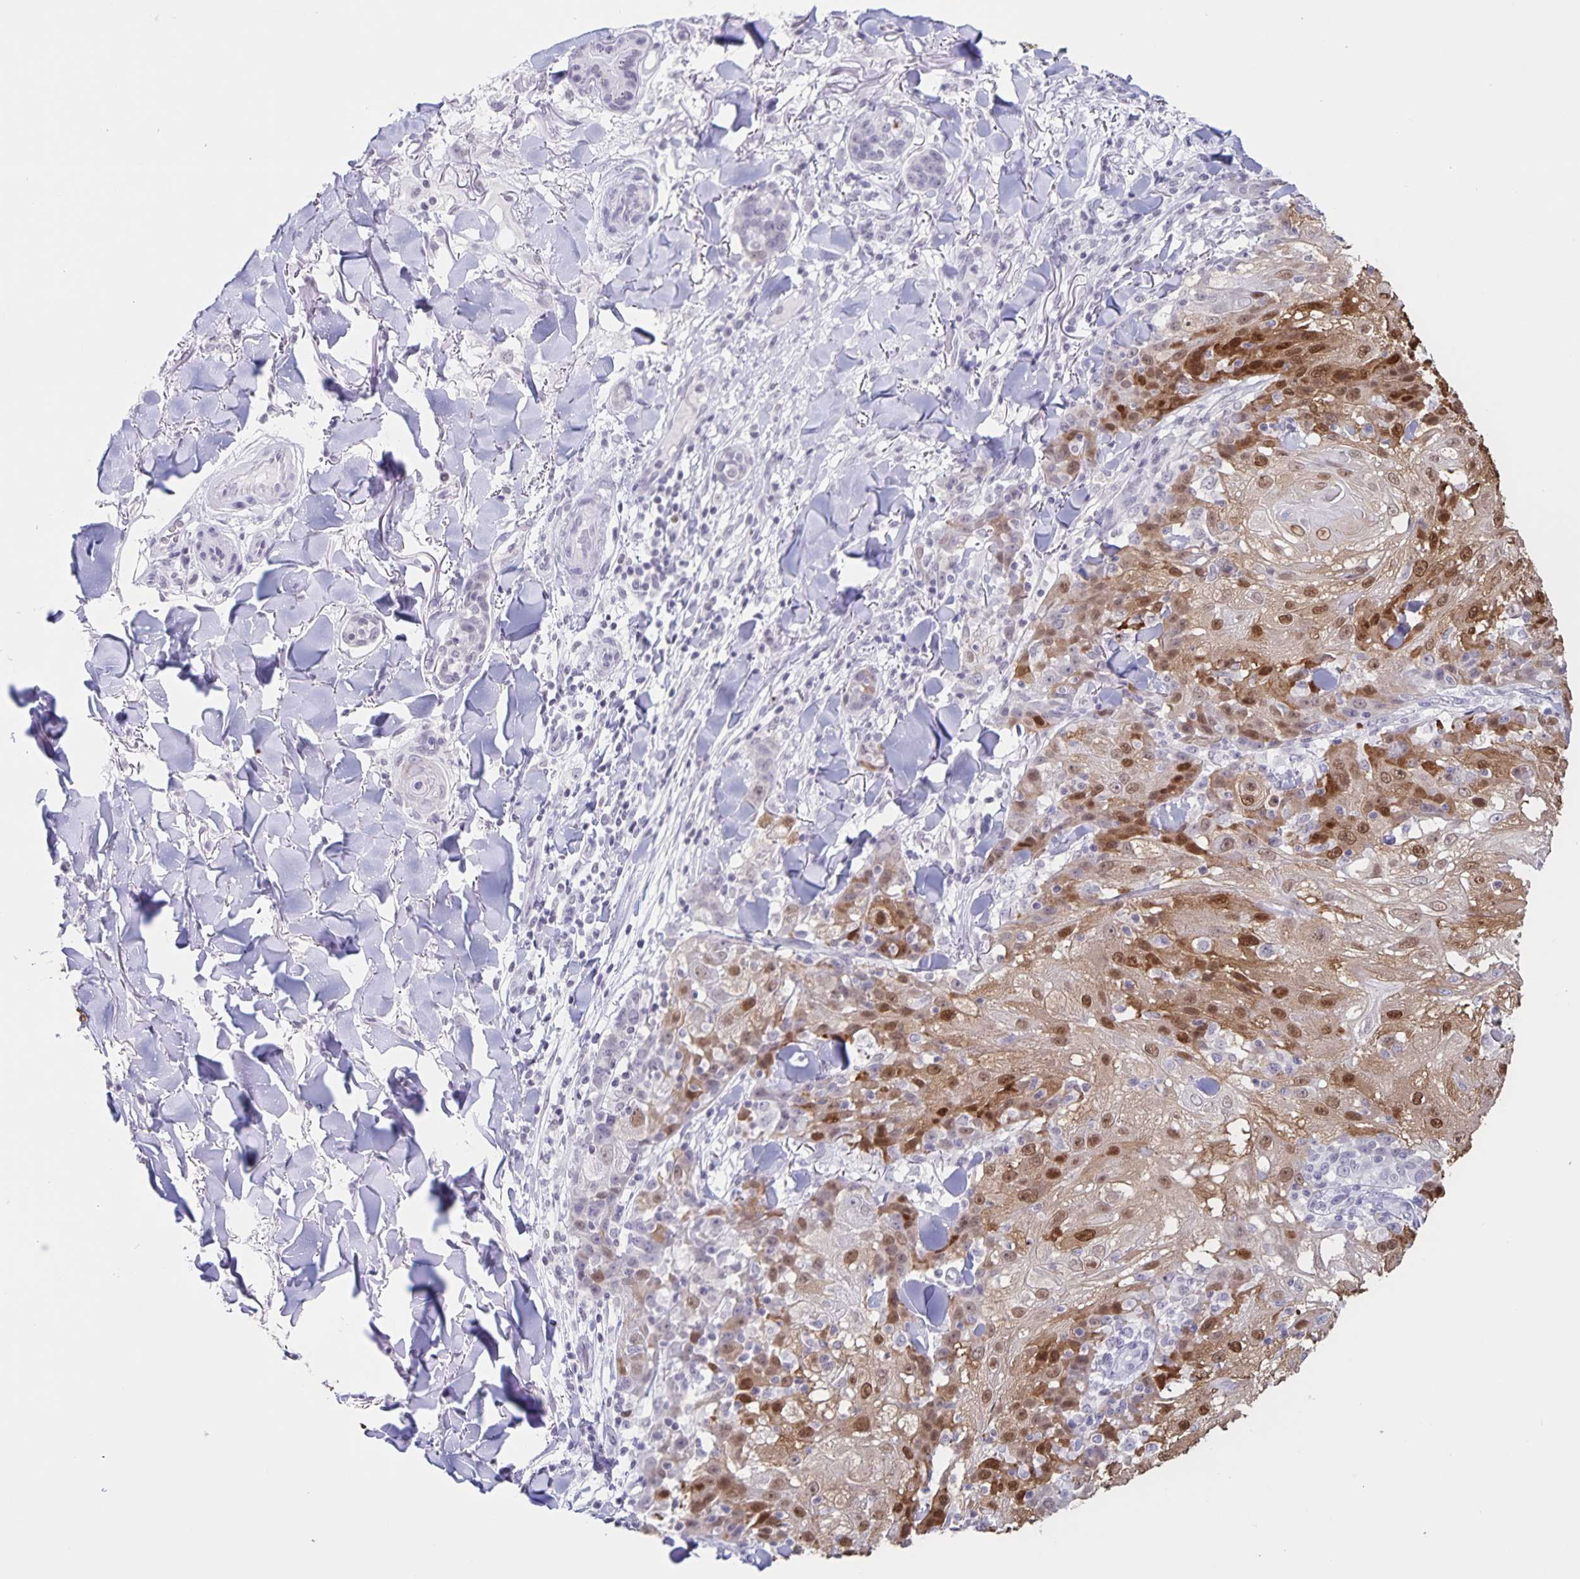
{"staining": {"intensity": "moderate", "quantity": ">75%", "location": "cytoplasmic/membranous,nuclear"}, "tissue": "skin cancer", "cell_type": "Tumor cells", "image_type": "cancer", "snomed": [{"axis": "morphology", "description": "Normal tissue, NOS"}, {"axis": "morphology", "description": "Squamous cell carcinoma, NOS"}, {"axis": "topography", "description": "Skin"}], "caption": "A brown stain highlights moderate cytoplasmic/membranous and nuclear positivity of a protein in human skin cancer tumor cells. (IHC, brightfield microscopy, high magnification).", "gene": "LCE6A", "patient": {"sex": "female", "age": 83}}